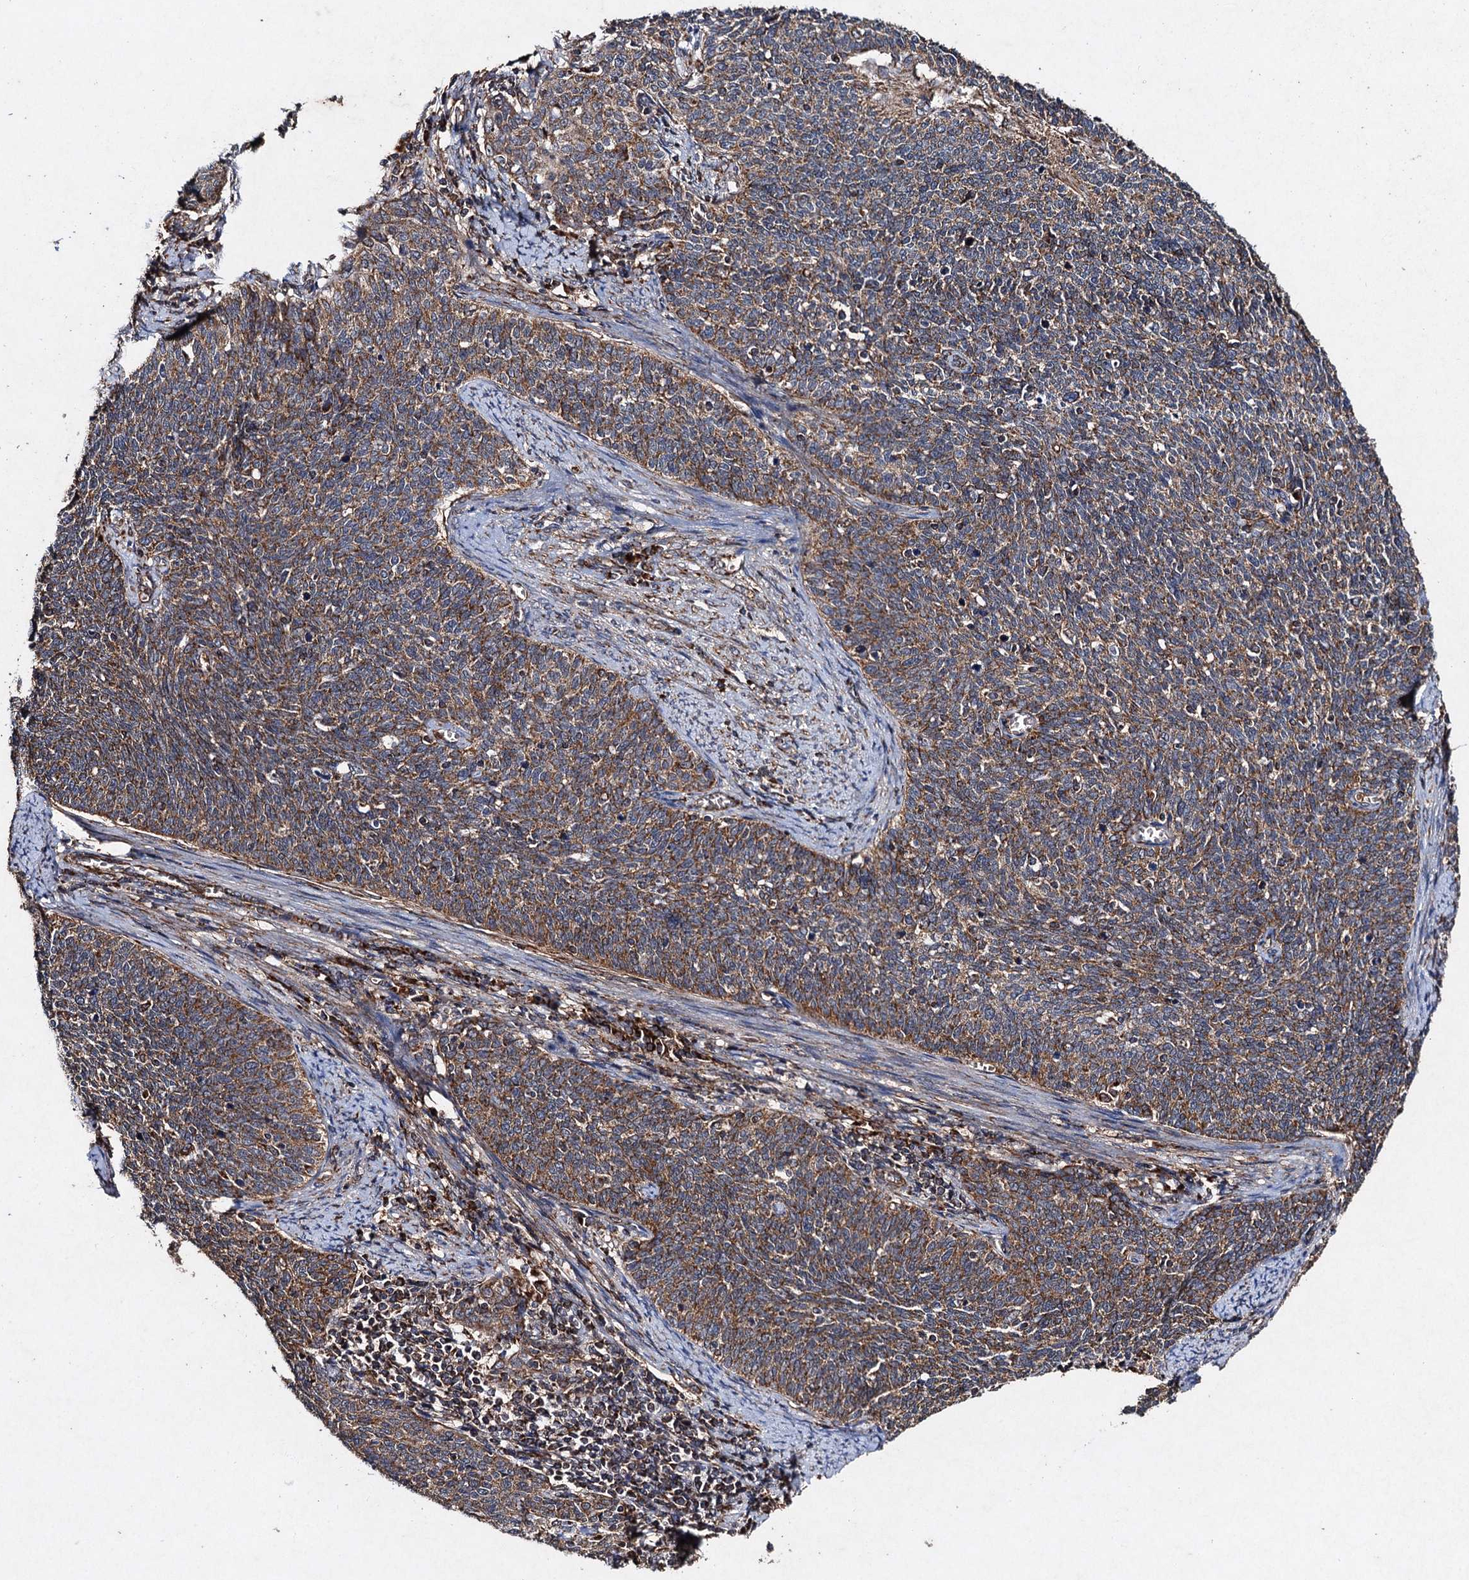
{"staining": {"intensity": "moderate", "quantity": ">75%", "location": "cytoplasmic/membranous"}, "tissue": "cervical cancer", "cell_type": "Tumor cells", "image_type": "cancer", "snomed": [{"axis": "morphology", "description": "Squamous cell carcinoma, NOS"}, {"axis": "topography", "description": "Cervix"}], "caption": "Protein staining of cervical squamous cell carcinoma tissue displays moderate cytoplasmic/membranous staining in about >75% of tumor cells. The staining was performed using DAB (3,3'-diaminobenzidine), with brown indicating positive protein expression. Nuclei are stained blue with hematoxylin.", "gene": "NDUFA13", "patient": {"sex": "female", "age": 39}}